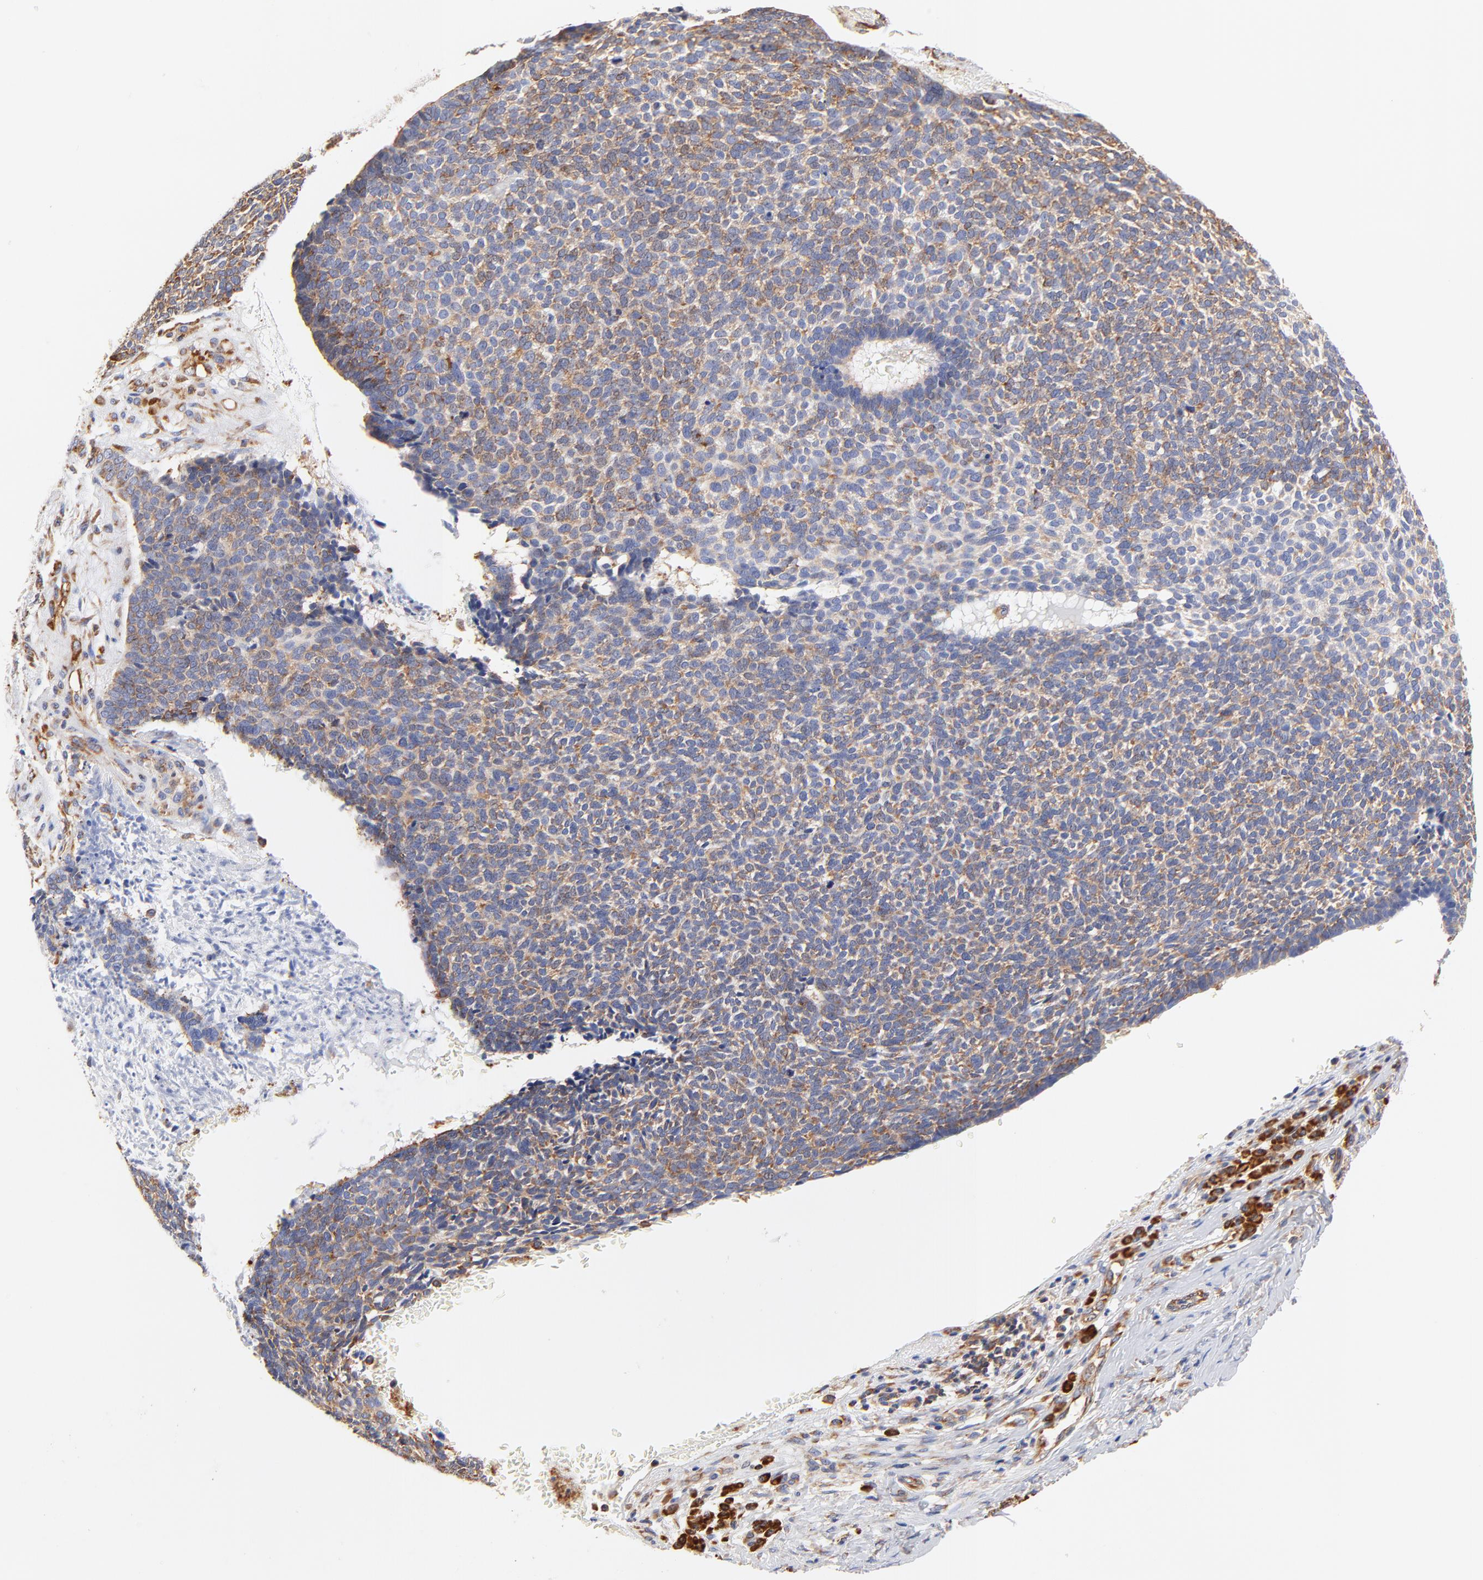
{"staining": {"intensity": "strong", "quantity": ">75%", "location": "cytoplasmic/membranous"}, "tissue": "skin cancer", "cell_type": "Tumor cells", "image_type": "cancer", "snomed": [{"axis": "morphology", "description": "Basal cell carcinoma"}, {"axis": "topography", "description": "Skin"}], "caption": "IHC of skin cancer (basal cell carcinoma) reveals high levels of strong cytoplasmic/membranous expression in approximately >75% of tumor cells.", "gene": "RPL27", "patient": {"sex": "male", "age": 87}}